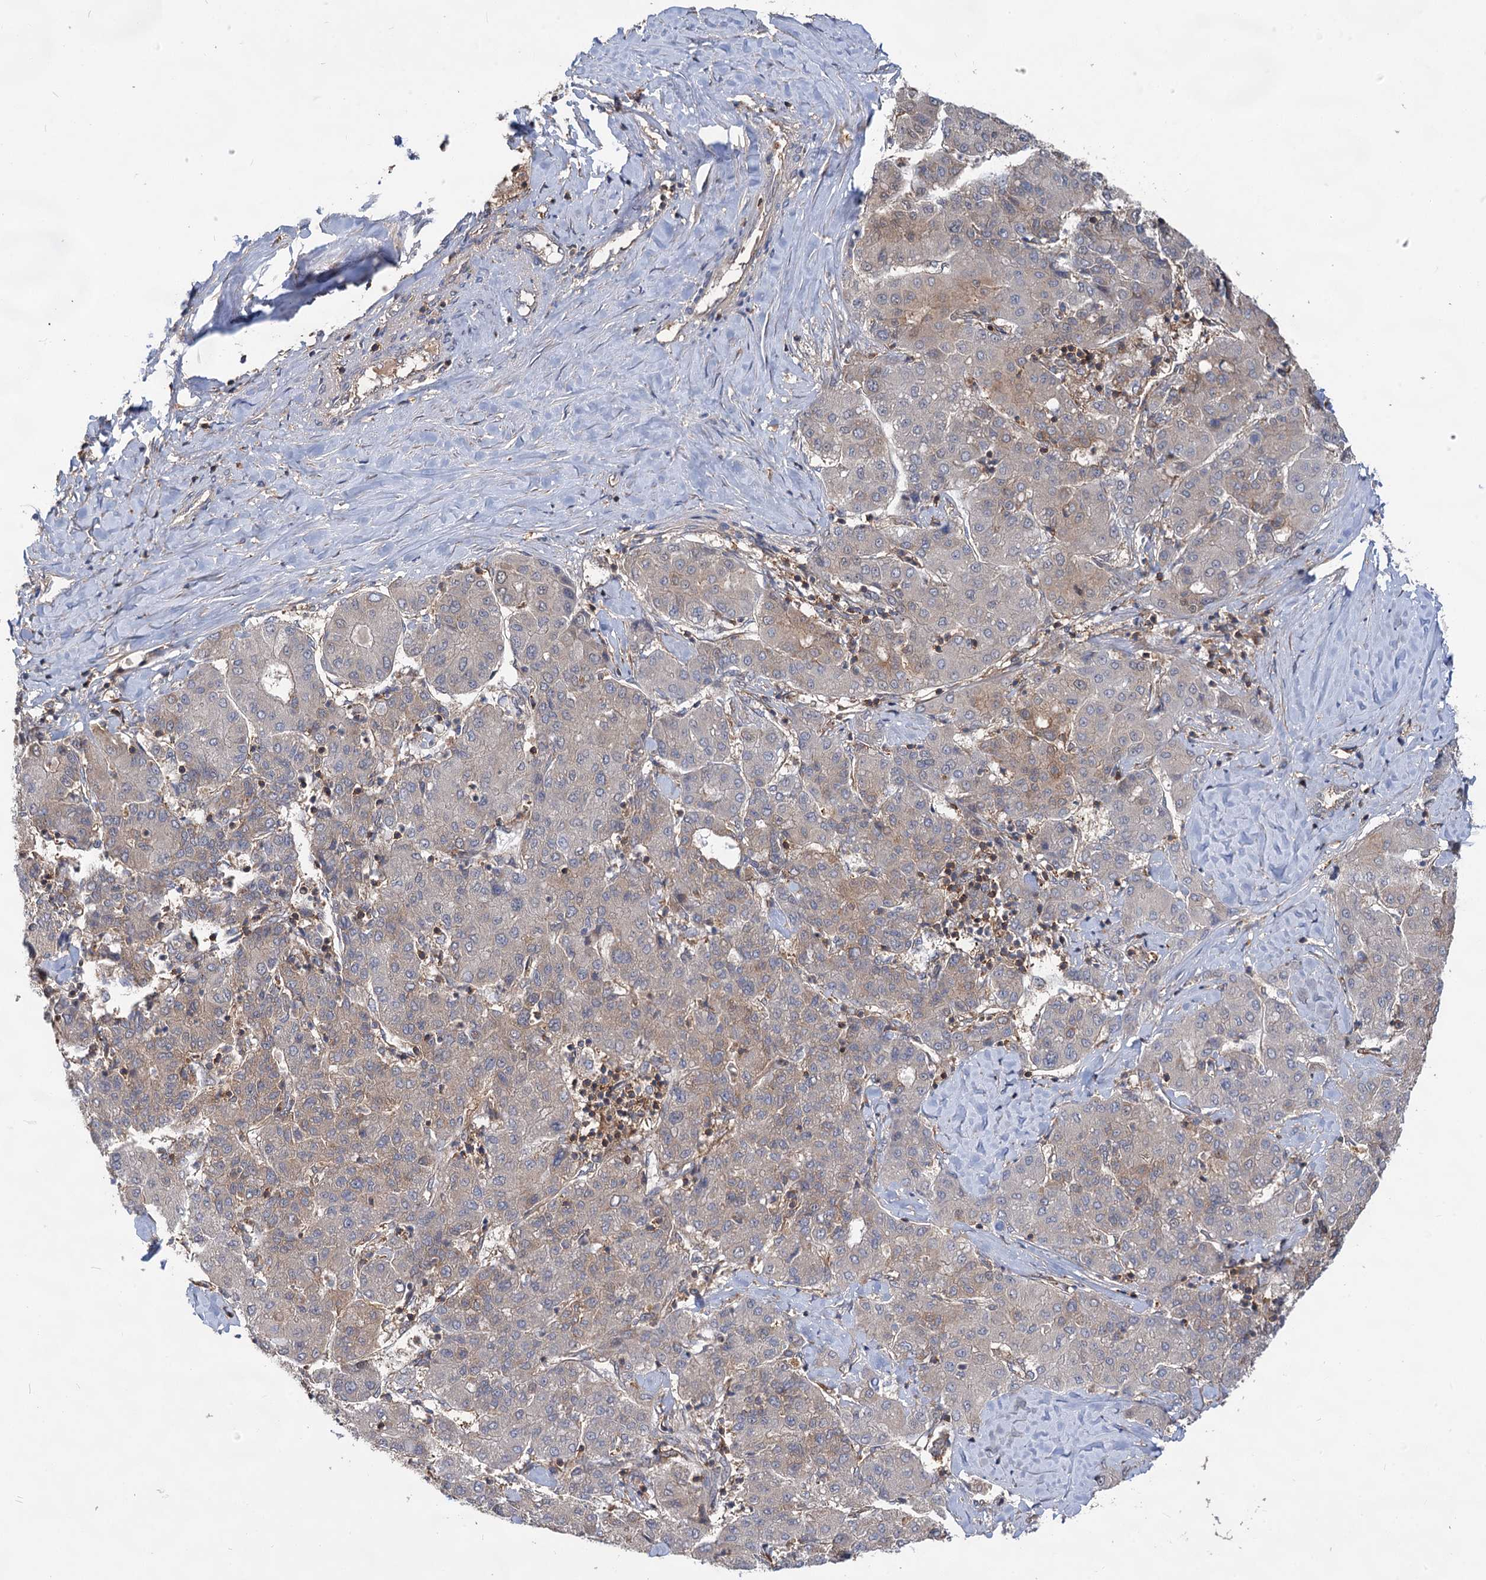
{"staining": {"intensity": "weak", "quantity": "<25%", "location": "cytoplasmic/membranous"}, "tissue": "liver cancer", "cell_type": "Tumor cells", "image_type": "cancer", "snomed": [{"axis": "morphology", "description": "Carcinoma, Hepatocellular, NOS"}, {"axis": "topography", "description": "Liver"}], "caption": "An IHC image of liver cancer is shown. There is no staining in tumor cells of liver cancer.", "gene": "PACS1", "patient": {"sex": "male", "age": 65}}